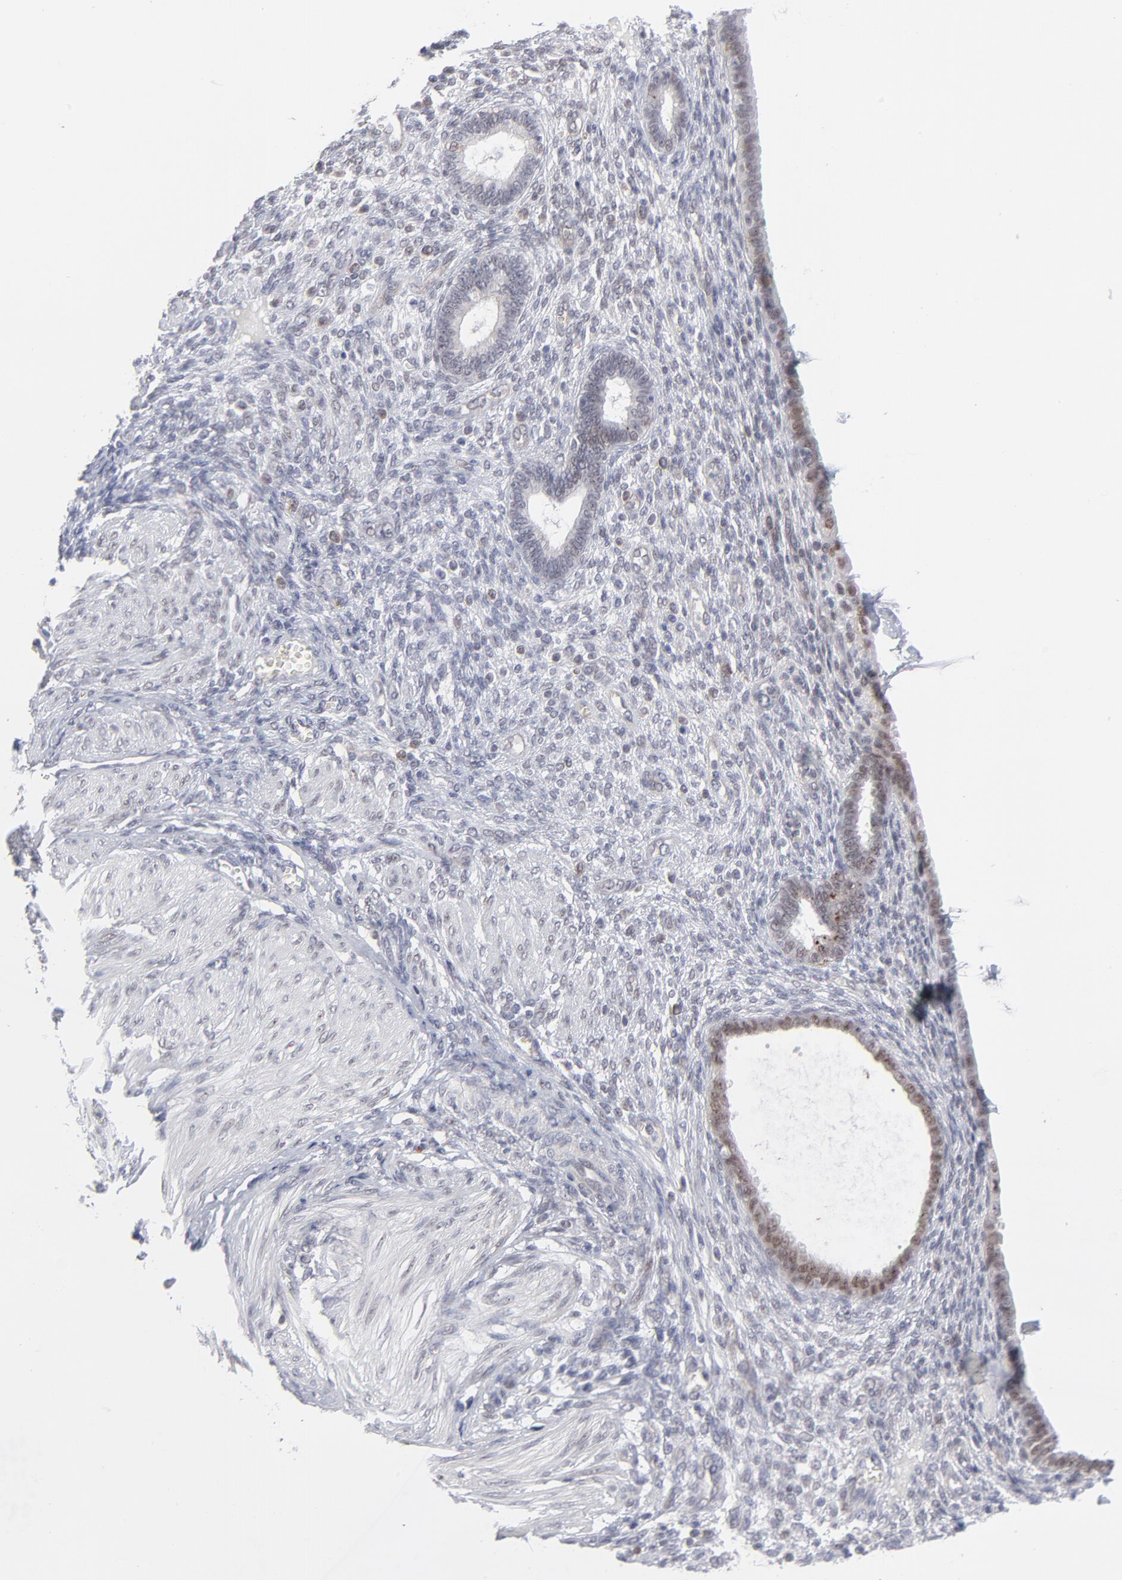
{"staining": {"intensity": "weak", "quantity": "<25%", "location": "nuclear"}, "tissue": "endometrium", "cell_type": "Cells in endometrial stroma", "image_type": "normal", "snomed": [{"axis": "morphology", "description": "Normal tissue, NOS"}, {"axis": "topography", "description": "Endometrium"}], "caption": "An image of endometrium stained for a protein reveals no brown staining in cells in endometrial stroma. (Stains: DAB (3,3'-diaminobenzidine) immunohistochemistry (IHC) with hematoxylin counter stain, Microscopy: brightfield microscopy at high magnification).", "gene": "NBN", "patient": {"sex": "female", "age": 72}}